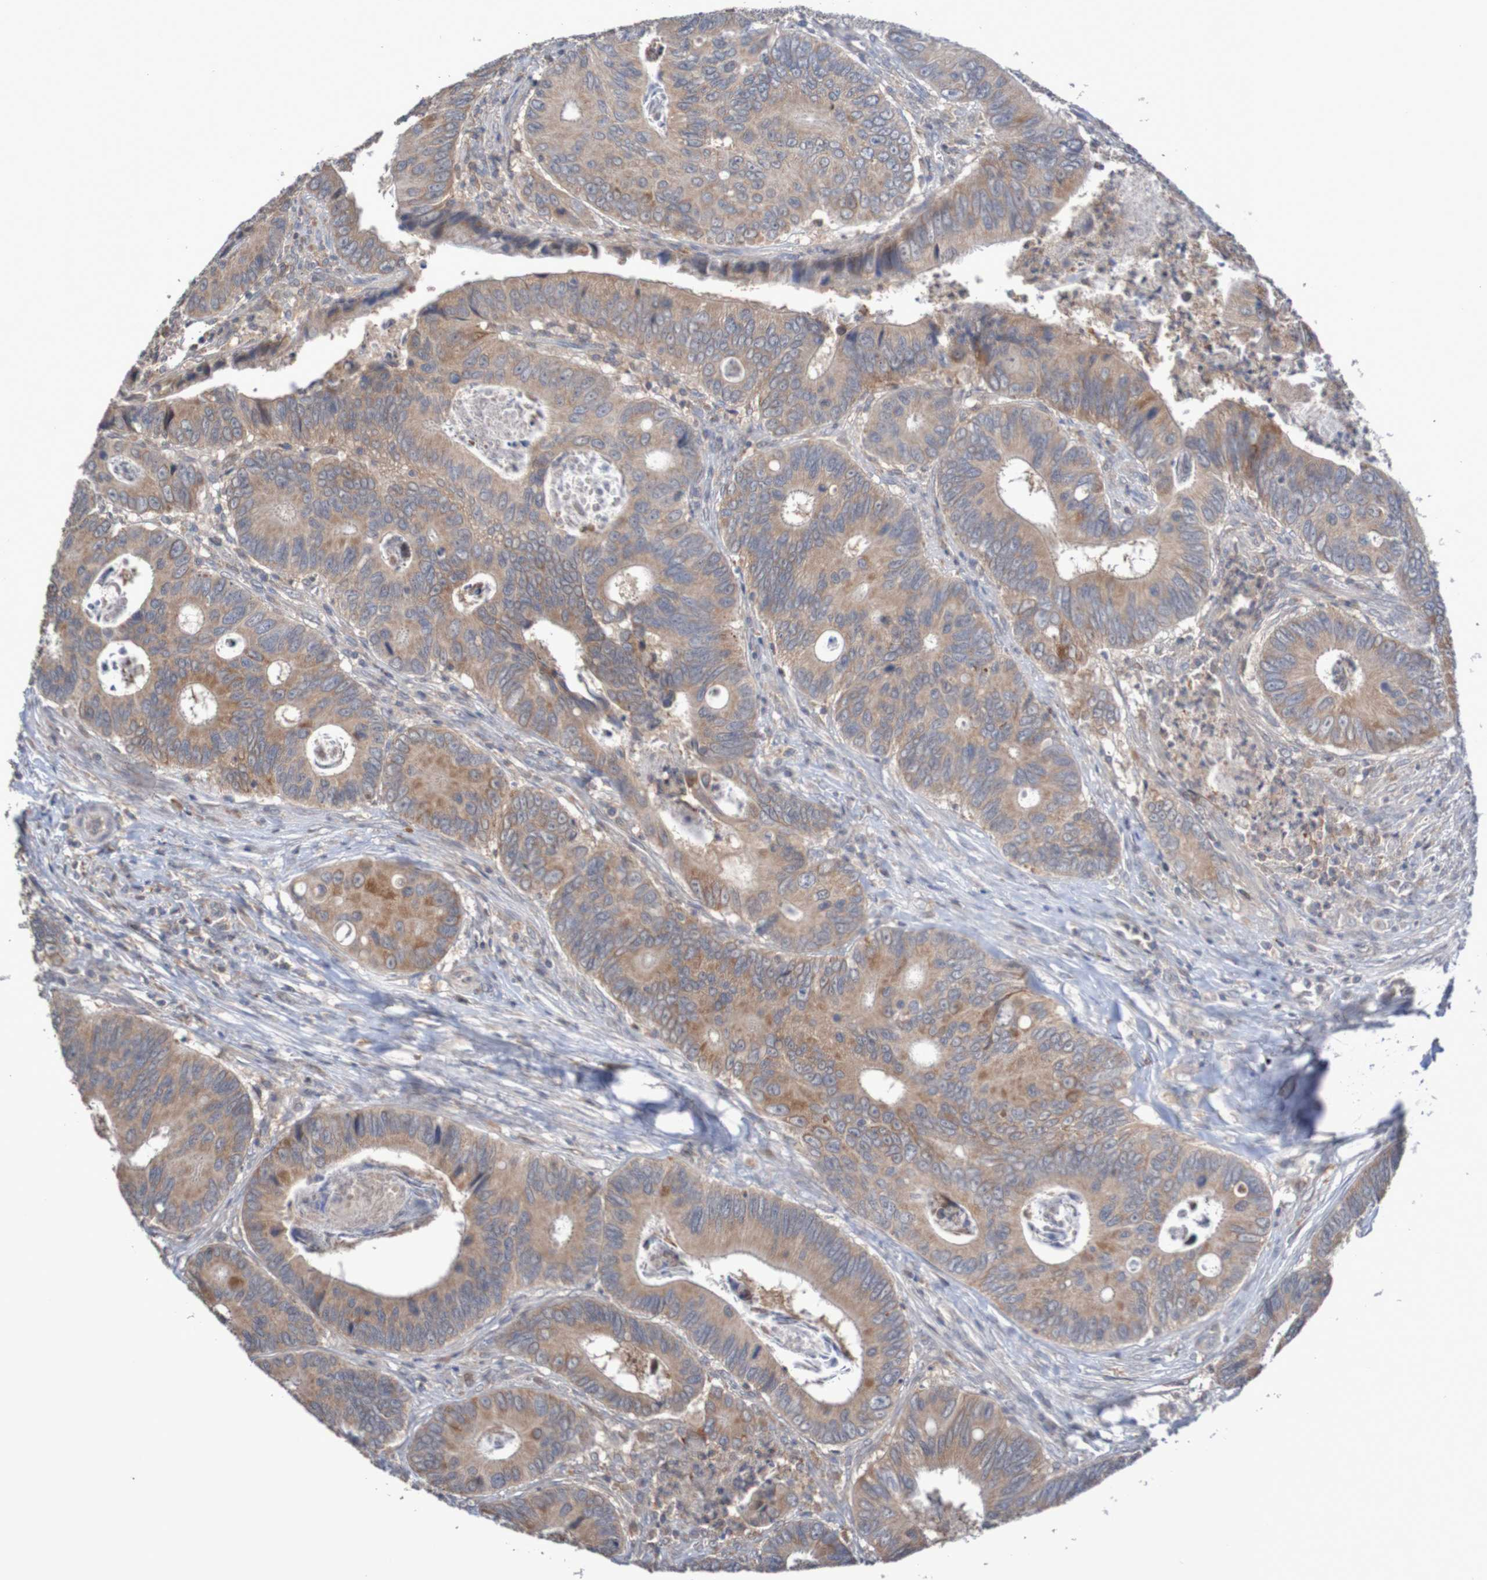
{"staining": {"intensity": "moderate", "quantity": ">75%", "location": "cytoplasmic/membranous"}, "tissue": "colorectal cancer", "cell_type": "Tumor cells", "image_type": "cancer", "snomed": [{"axis": "morphology", "description": "Inflammation, NOS"}, {"axis": "morphology", "description": "Adenocarcinoma, NOS"}, {"axis": "topography", "description": "Colon"}], "caption": "Colorectal cancer (adenocarcinoma) stained with DAB immunohistochemistry (IHC) displays medium levels of moderate cytoplasmic/membranous expression in about >75% of tumor cells.", "gene": "C3orf18", "patient": {"sex": "male", "age": 72}}